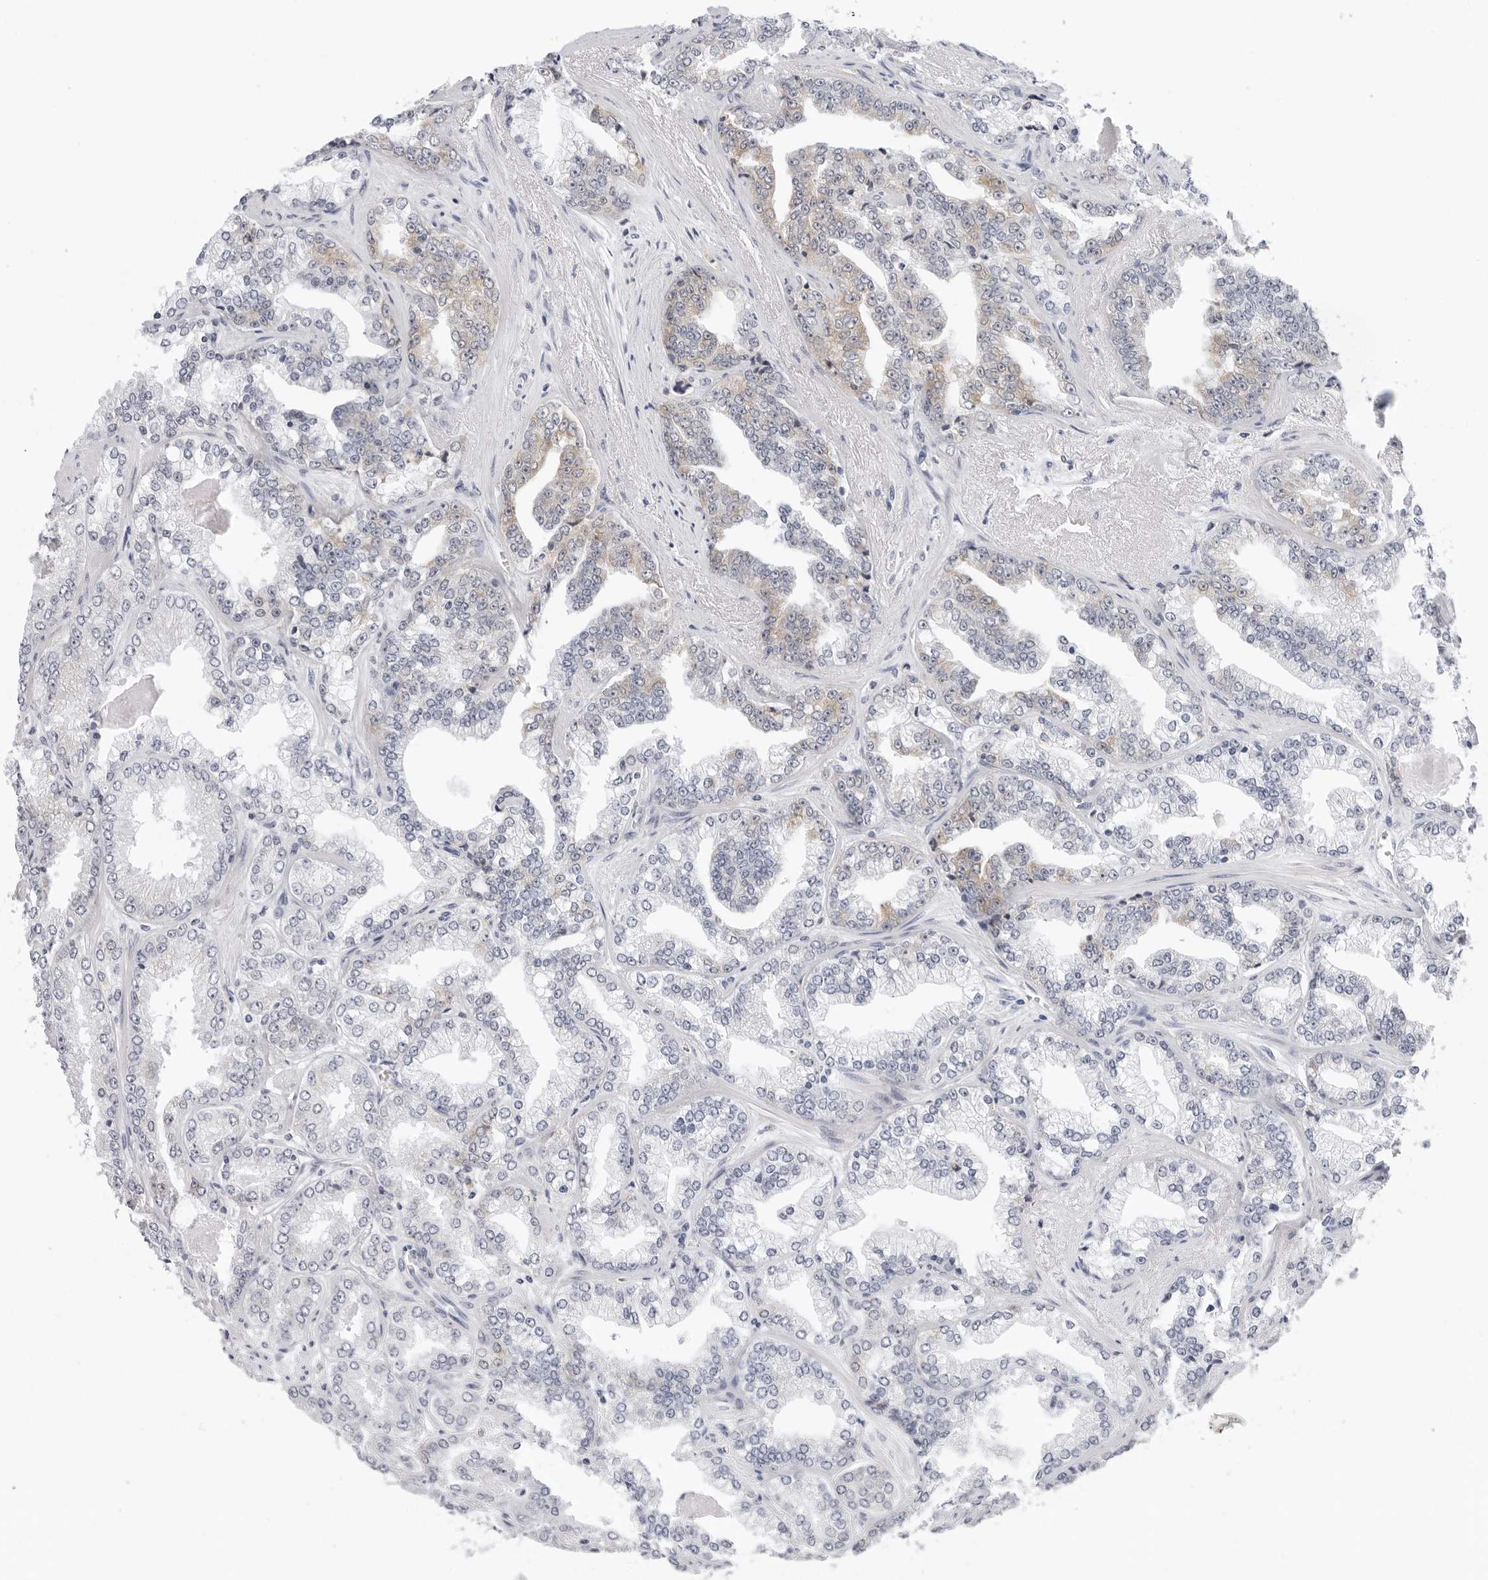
{"staining": {"intensity": "moderate", "quantity": "25%-75%", "location": "cytoplasmic/membranous"}, "tissue": "prostate cancer", "cell_type": "Tumor cells", "image_type": "cancer", "snomed": [{"axis": "morphology", "description": "Adenocarcinoma, High grade"}, {"axis": "topography", "description": "Prostate"}], "caption": "DAB immunohistochemical staining of prostate high-grade adenocarcinoma displays moderate cytoplasmic/membranous protein staining in approximately 25%-75% of tumor cells. (DAB (3,3'-diaminobenzidine) = brown stain, brightfield microscopy at high magnification).", "gene": "CIART", "patient": {"sex": "male", "age": 71}}